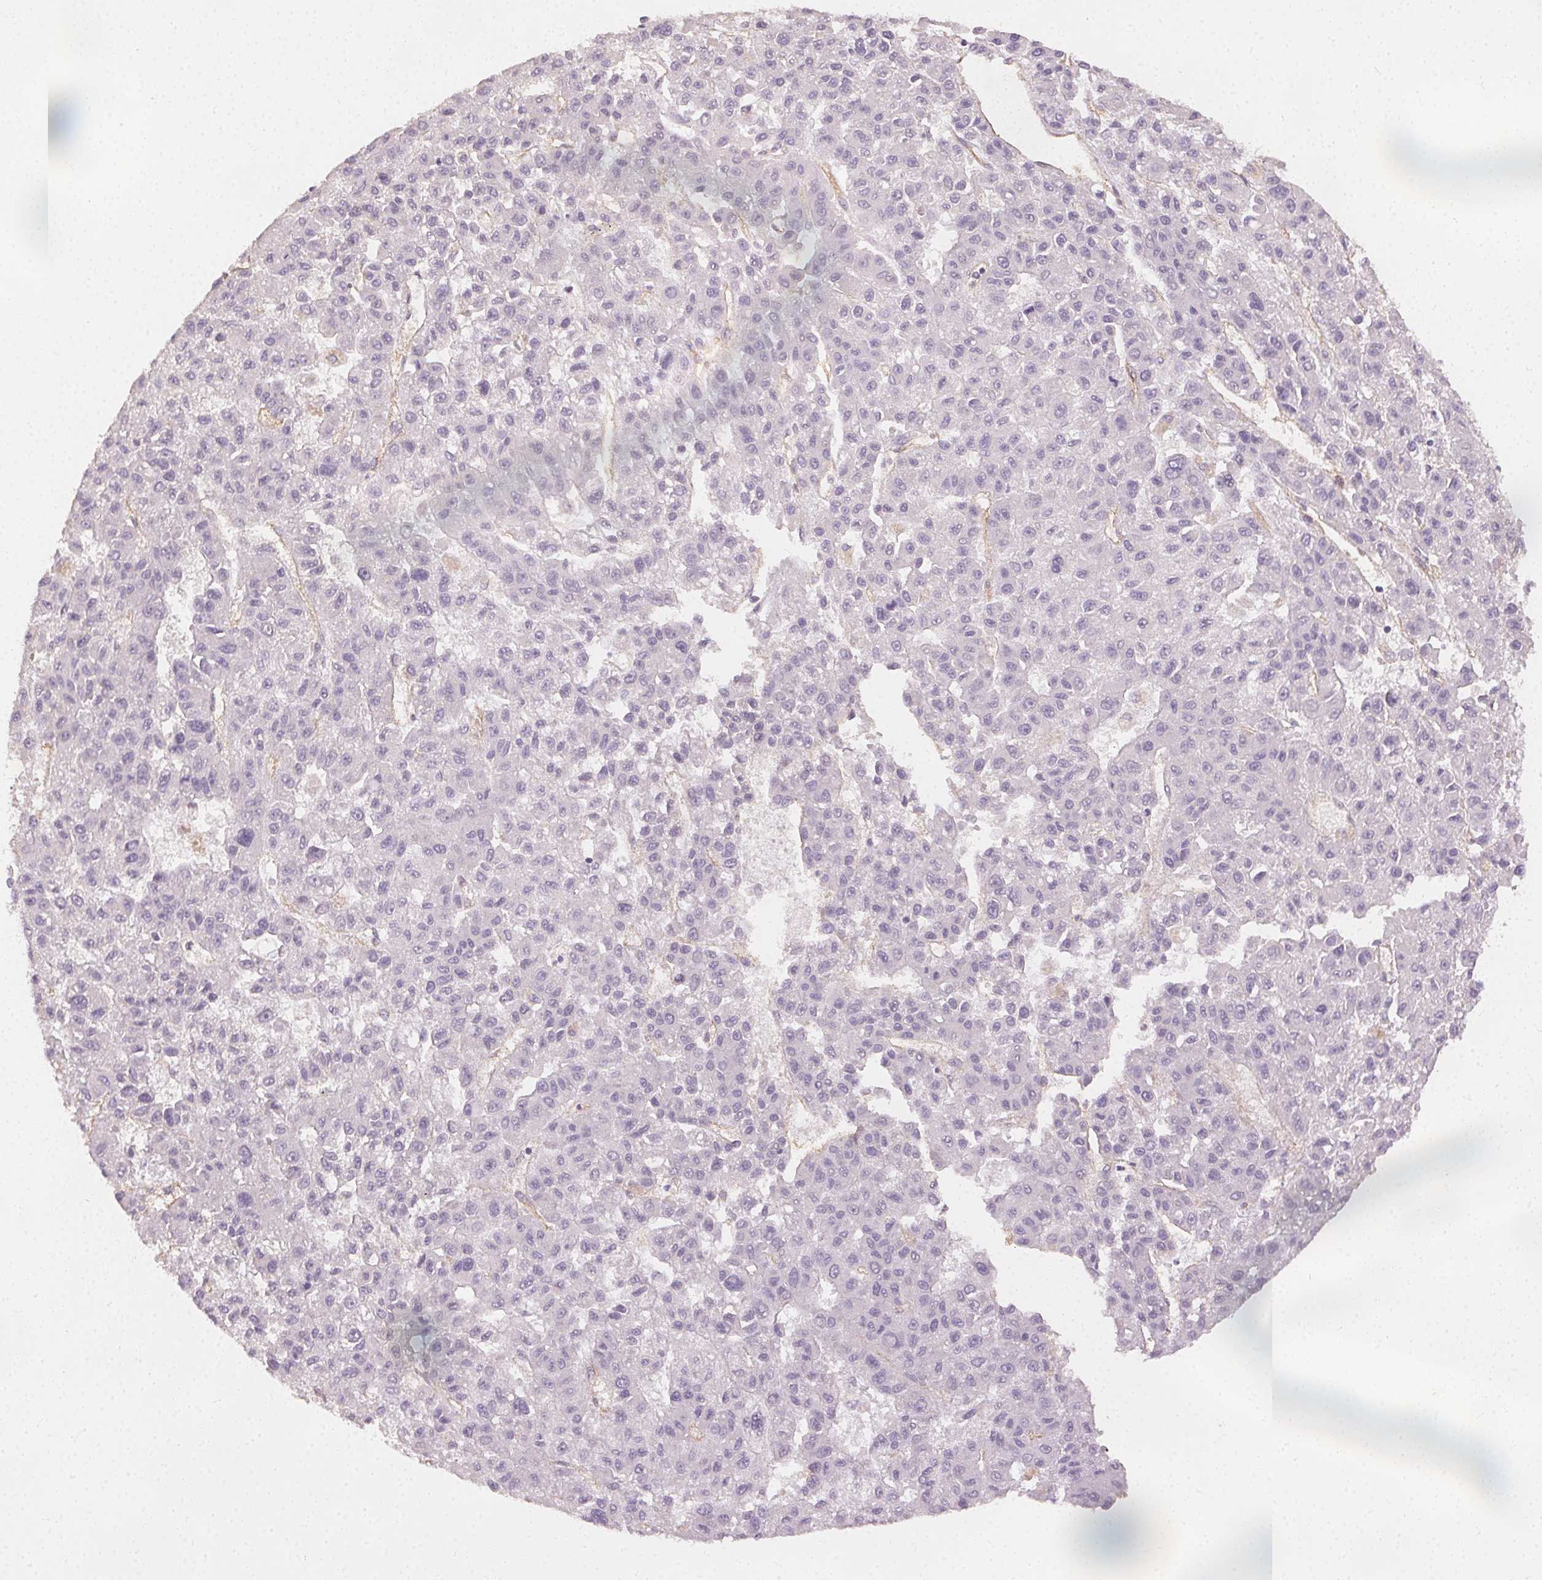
{"staining": {"intensity": "negative", "quantity": "none", "location": "none"}, "tissue": "liver cancer", "cell_type": "Tumor cells", "image_type": "cancer", "snomed": [{"axis": "morphology", "description": "Carcinoma, Hepatocellular, NOS"}, {"axis": "topography", "description": "Liver"}], "caption": "Photomicrograph shows no protein positivity in tumor cells of liver hepatocellular carcinoma tissue.", "gene": "PODXL", "patient": {"sex": "male", "age": 70}}